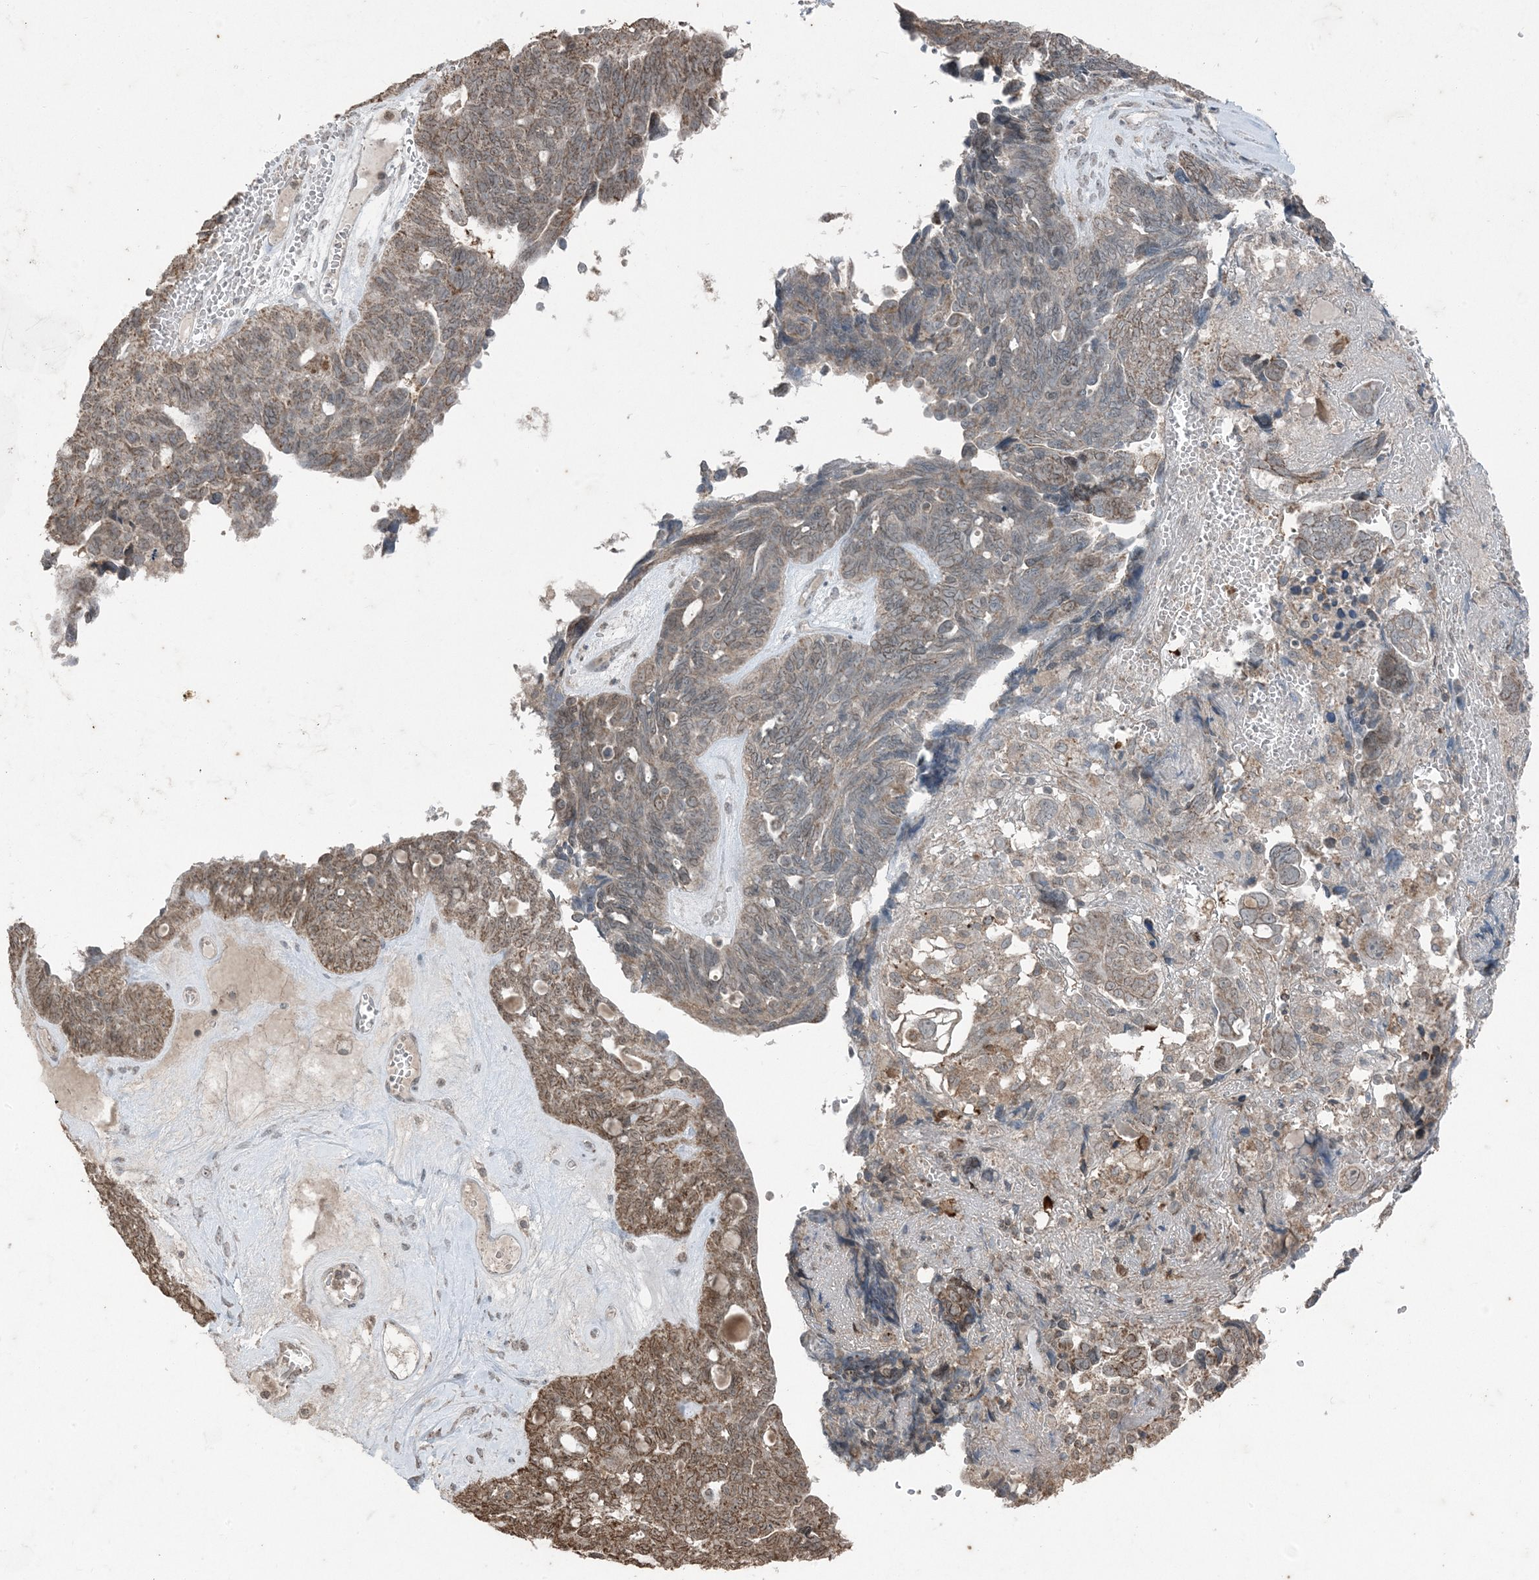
{"staining": {"intensity": "moderate", "quantity": "25%-75%", "location": "cytoplasmic/membranous"}, "tissue": "ovarian cancer", "cell_type": "Tumor cells", "image_type": "cancer", "snomed": [{"axis": "morphology", "description": "Cystadenocarcinoma, serous, NOS"}, {"axis": "topography", "description": "Ovary"}], "caption": "Ovarian cancer (serous cystadenocarcinoma) tissue shows moderate cytoplasmic/membranous staining in about 25%-75% of tumor cells (brown staining indicates protein expression, while blue staining denotes nuclei).", "gene": "GNL1", "patient": {"sex": "female", "age": 79}}